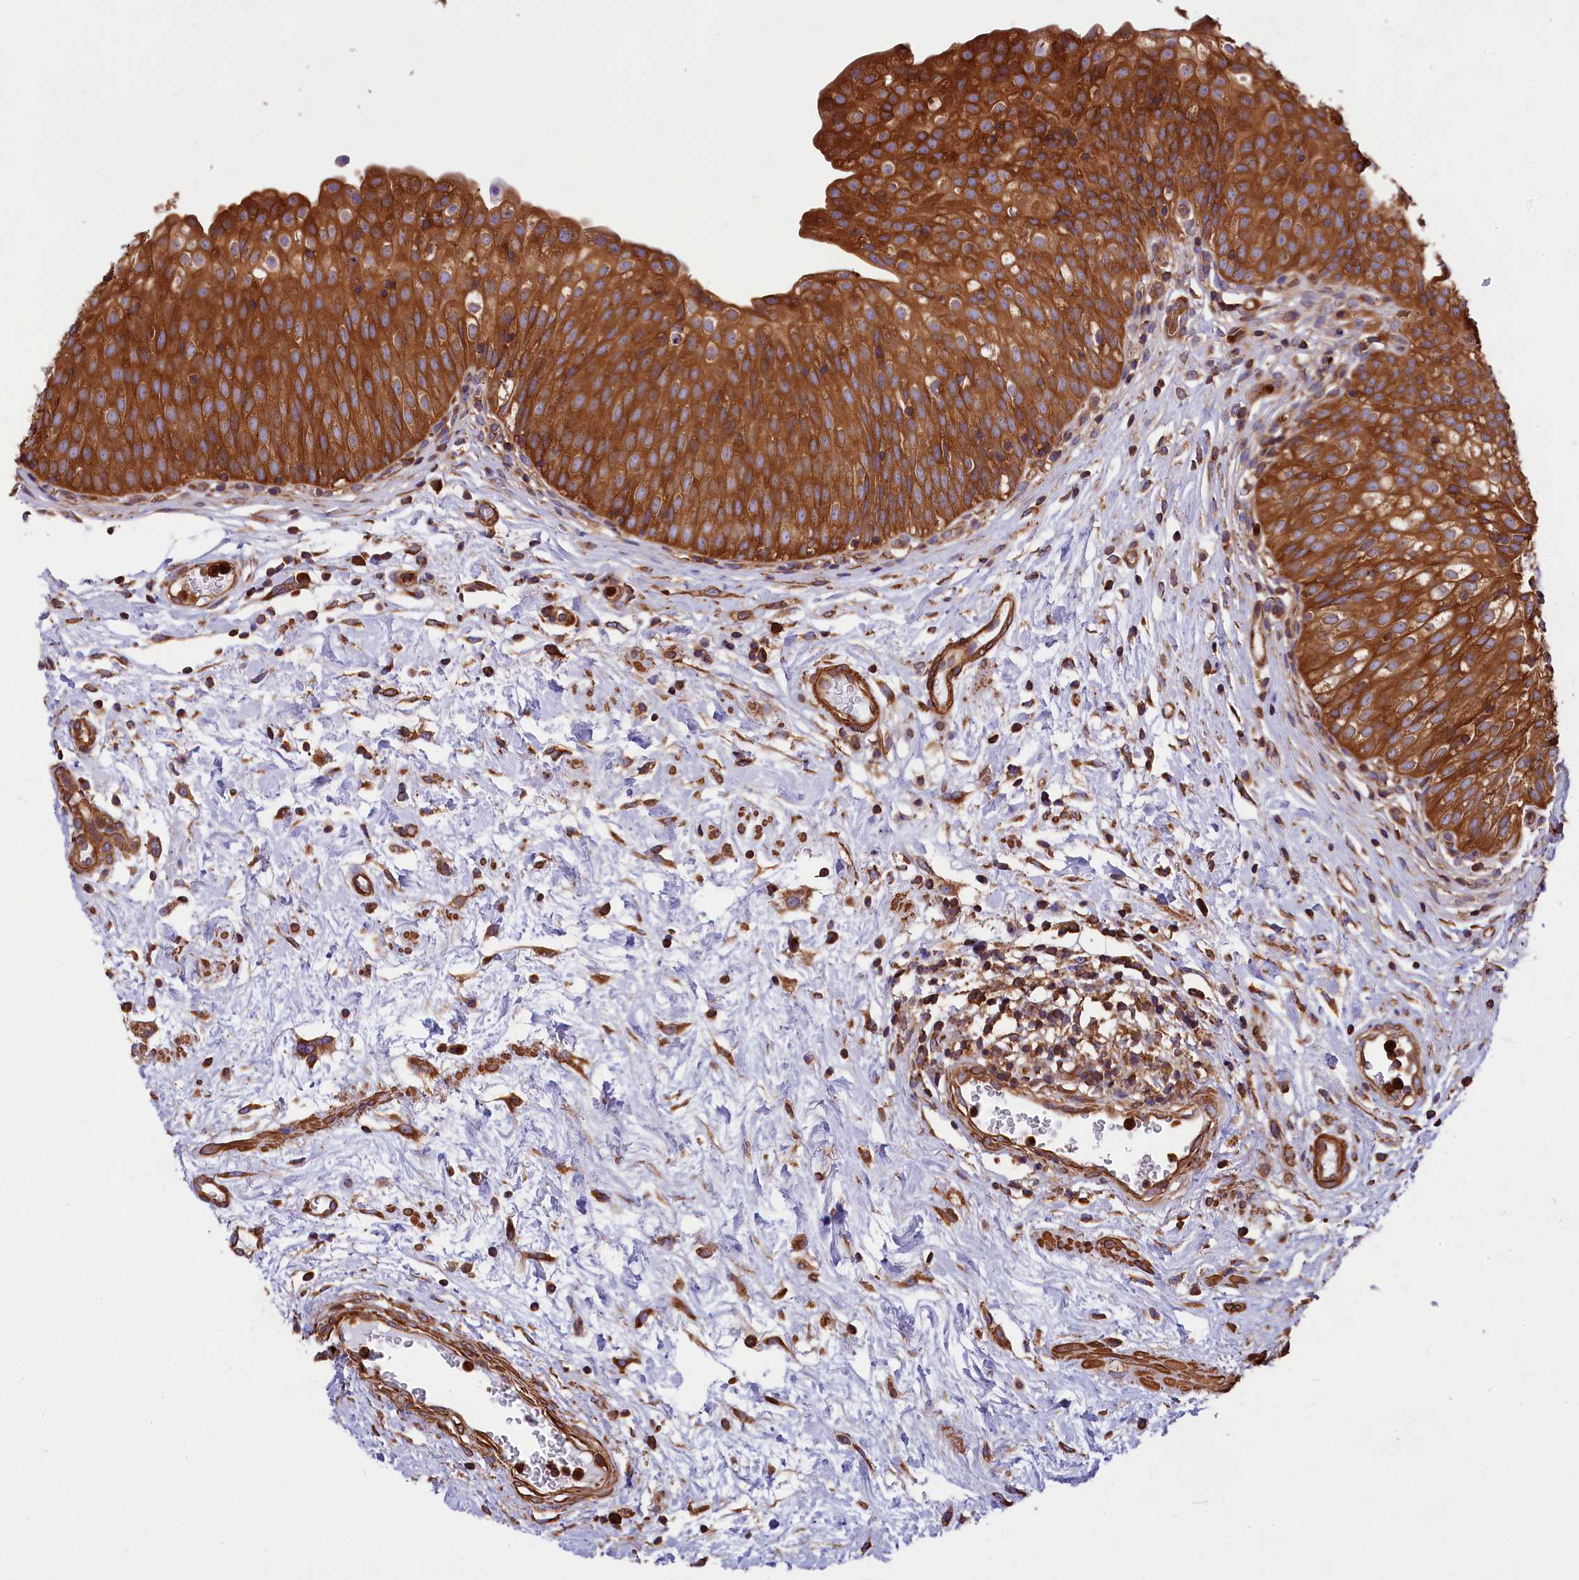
{"staining": {"intensity": "strong", "quantity": ">75%", "location": "cytoplasmic/membranous"}, "tissue": "urinary bladder", "cell_type": "Urothelial cells", "image_type": "normal", "snomed": [{"axis": "morphology", "description": "Normal tissue, NOS"}, {"axis": "topography", "description": "Urinary bladder"}], "caption": "This histopathology image demonstrates unremarkable urinary bladder stained with immunohistochemistry to label a protein in brown. The cytoplasmic/membranous of urothelial cells show strong positivity for the protein. Nuclei are counter-stained blue.", "gene": "GYS1", "patient": {"sex": "male", "age": 55}}